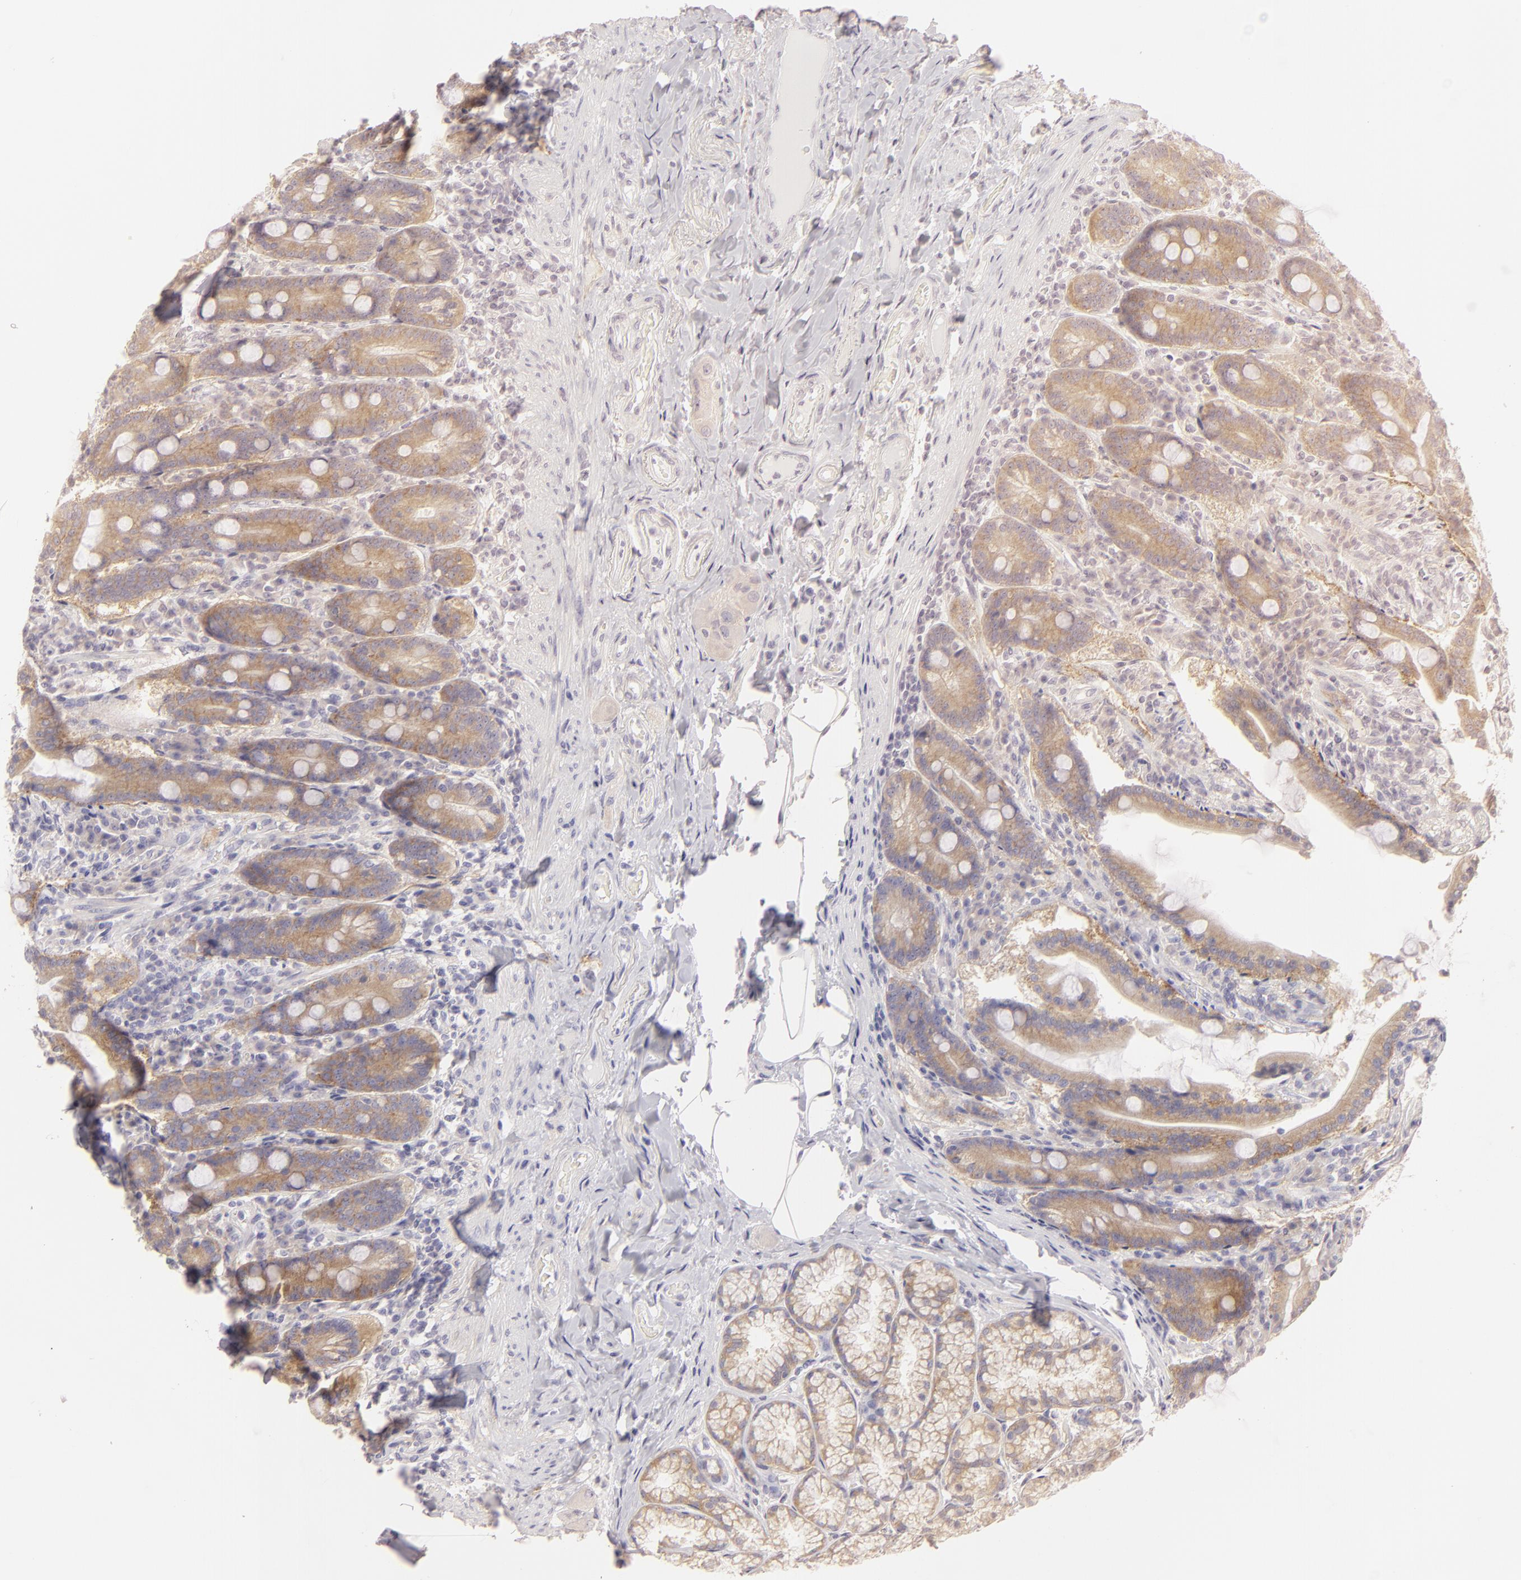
{"staining": {"intensity": "weak", "quantity": ">75%", "location": "cytoplasmic/membranous"}, "tissue": "duodenum", "cell_type": "Glandular cells", "image_type": "normal", "snomed": [{"axis": "morphology", "description": "Normal tissue, NOS"}, {"axis": "topography", "description": "Duodenum"}], "caption": "A low amount of weak cytoplasmic/membranous expression is present in about >75% of glandular cells in unremarkable duodenum. (DAB = brown stain, brightfield microscopy at high magnification).", "gene": "DLG4", "patient": {"sex": "female", "age": 64}}